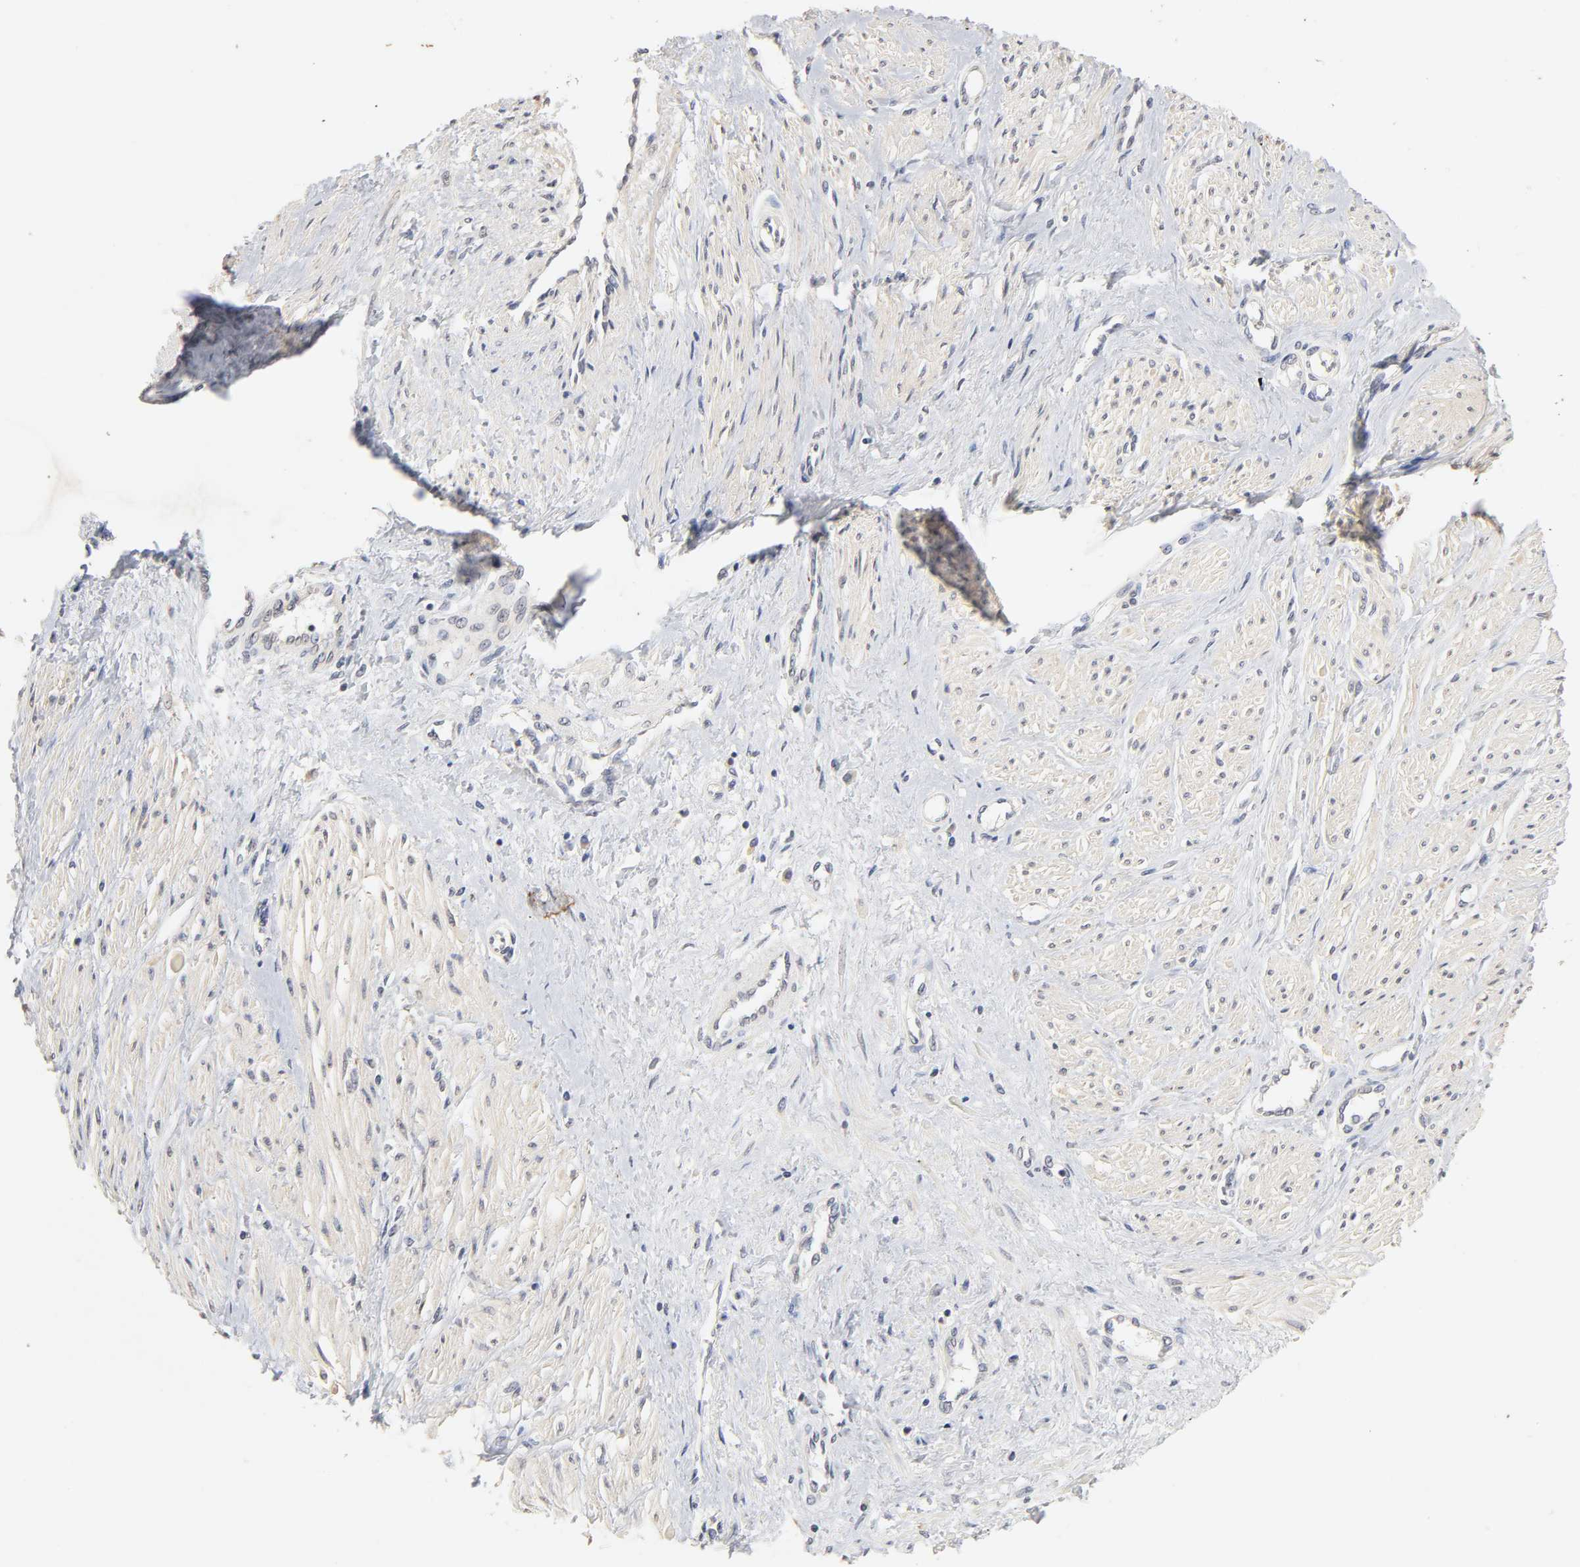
{"staining": {"intensity": "negative", "quantity": "none", "location": "none"}, "tissue": "smooth muscle", "cell_type": "Smooth muscle cells", "image_type": "normal", "snomed": [{"axis": "morphology", "description": "Normal tissue, NOS"}, {"axis": "topography", "description": "Smooth muscle"}, {"axis": "topography", "description": "Uterus"}], "caption": "The immunohistochemistry (IHC) image has no significant staining in smooth muscle cells of smooth muscle. Brightfield microscopy of IHC stained with DAB (brown) and hematoxylin (blue), captured at high magnification.", "gene": "CXADR", "patient": {"sex": "female", "age": 39}}